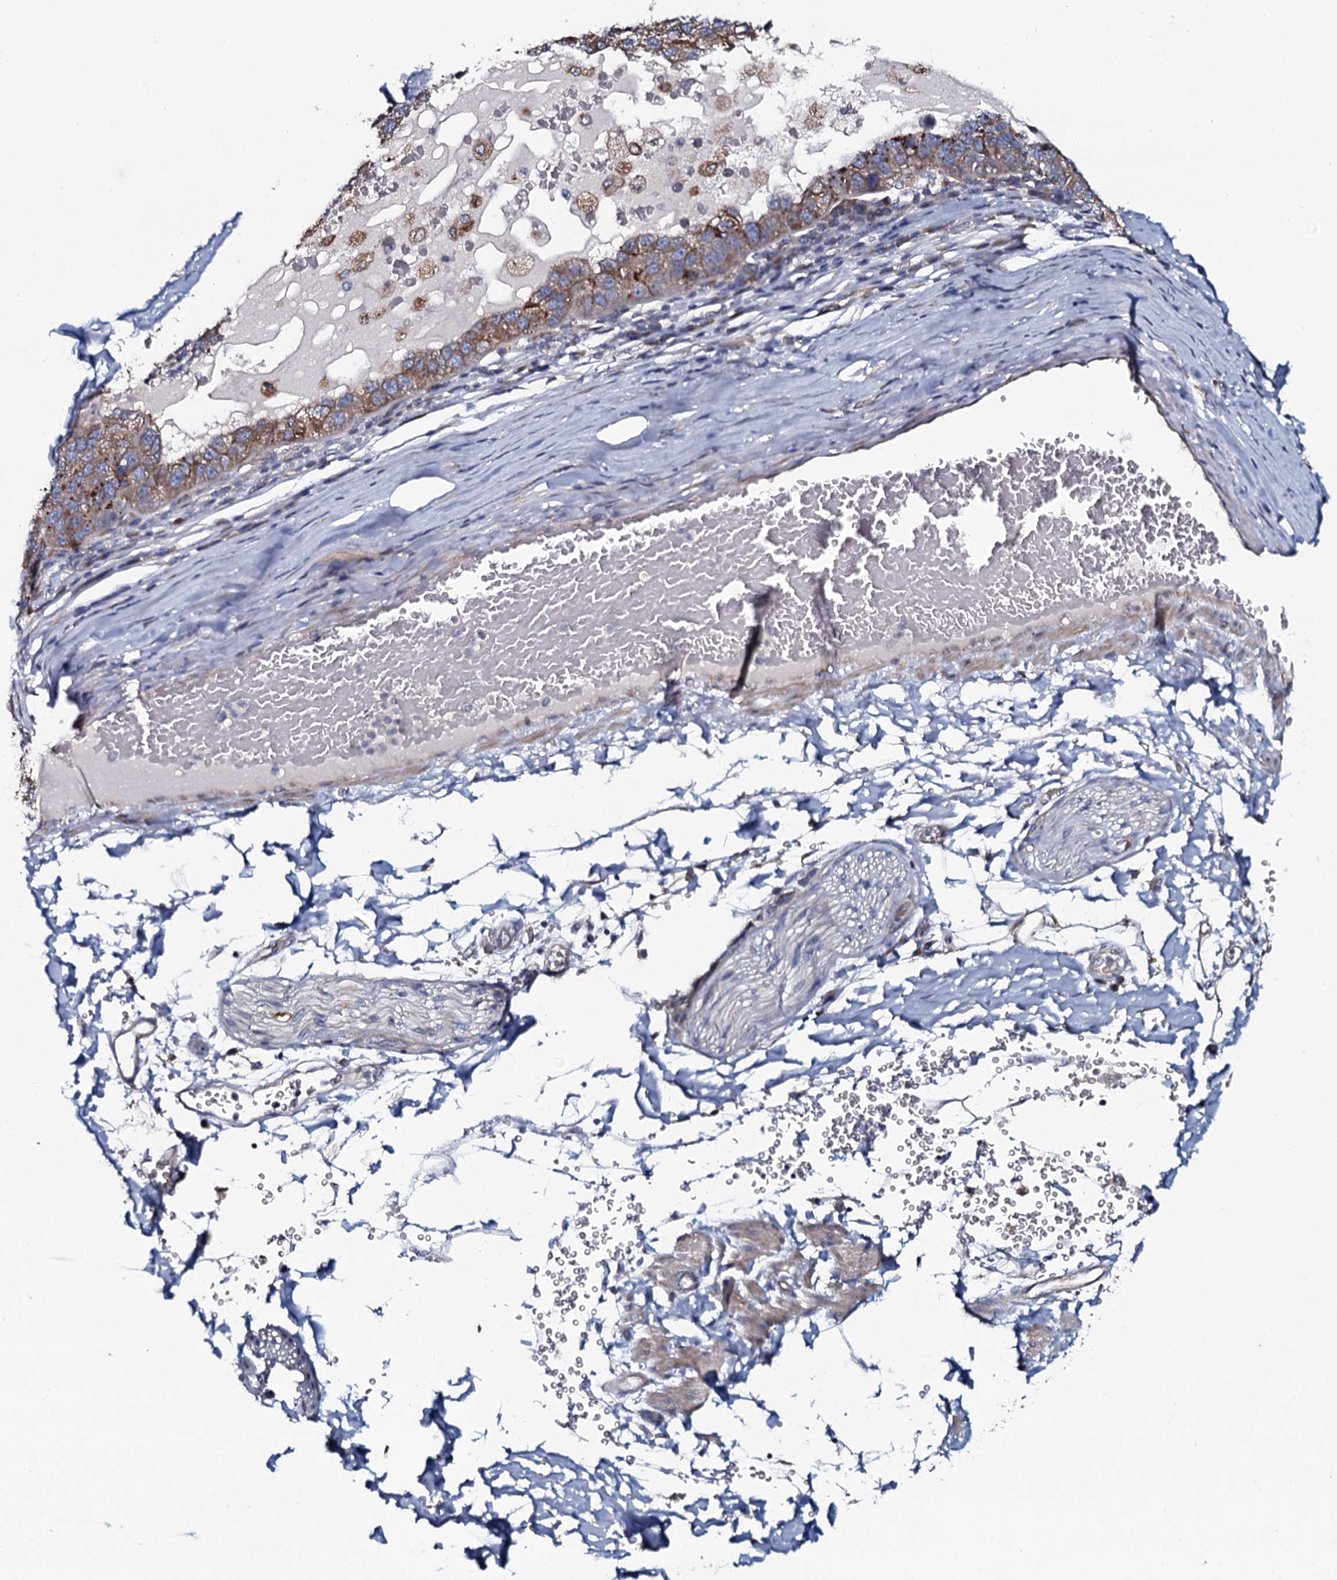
{"staining": {"intensity": "moderate", "quantity": ">75%", "location": "cytoplasmic/membranous"}, "tissue": "pancreatic cancer", "cell_type": "Tumor cells", "image_type": "cancer", "snomed": [{"axis": "morphology", "description": "Adenocarcinoma, NOS"}, {"axis": "topography", "description": "Pancreas"}], "caption": "Protein expression analysis of human pancreatic cancer reveals moderate cytoplasmic/membranous positivity in approximately >75% of tumor cells. (DAB = brown stain, brightfield microscopy at high magnification).", "gene": "TMEM151A", "patient": {"sex": "female", "age": 61}}